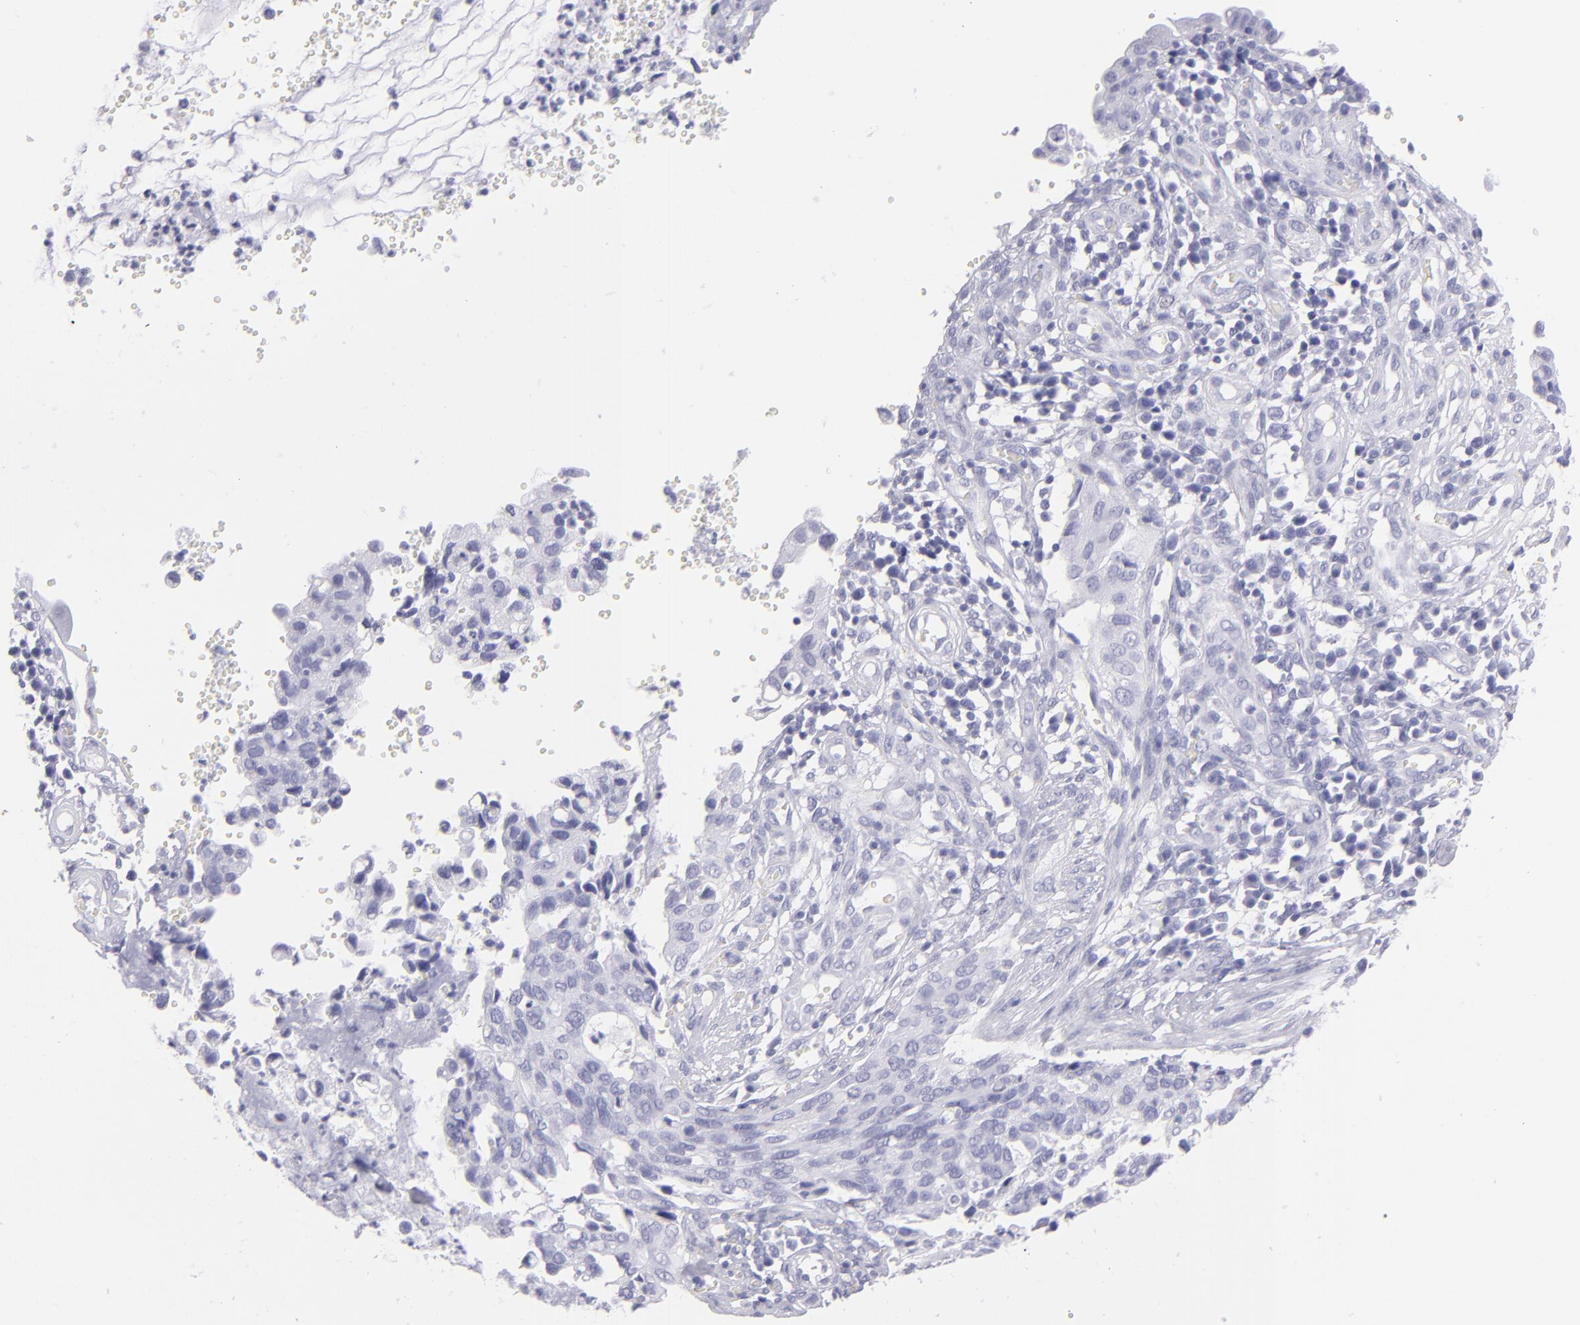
{"staining": {"intensity": "negative", "quantity": "none", "location": "none"}, "tissue": "cervical cancer", "cell_type": "Tumor cells", "image_type": "cancer", "snomed": [{"axis": "morphology", "description": "Normal tissue, NOS"}, {"axis": "morphology", "description": "Squamous cell carcinoma, NOS"}, {"axis": "topography", "description": "Cervix"}], "caption": "Cervical cancer was stained to show a protein in brown. There is no significant expression in tumor cells.", "gene": "PRPH", "patient": {"sex": "female", "age": 45}}